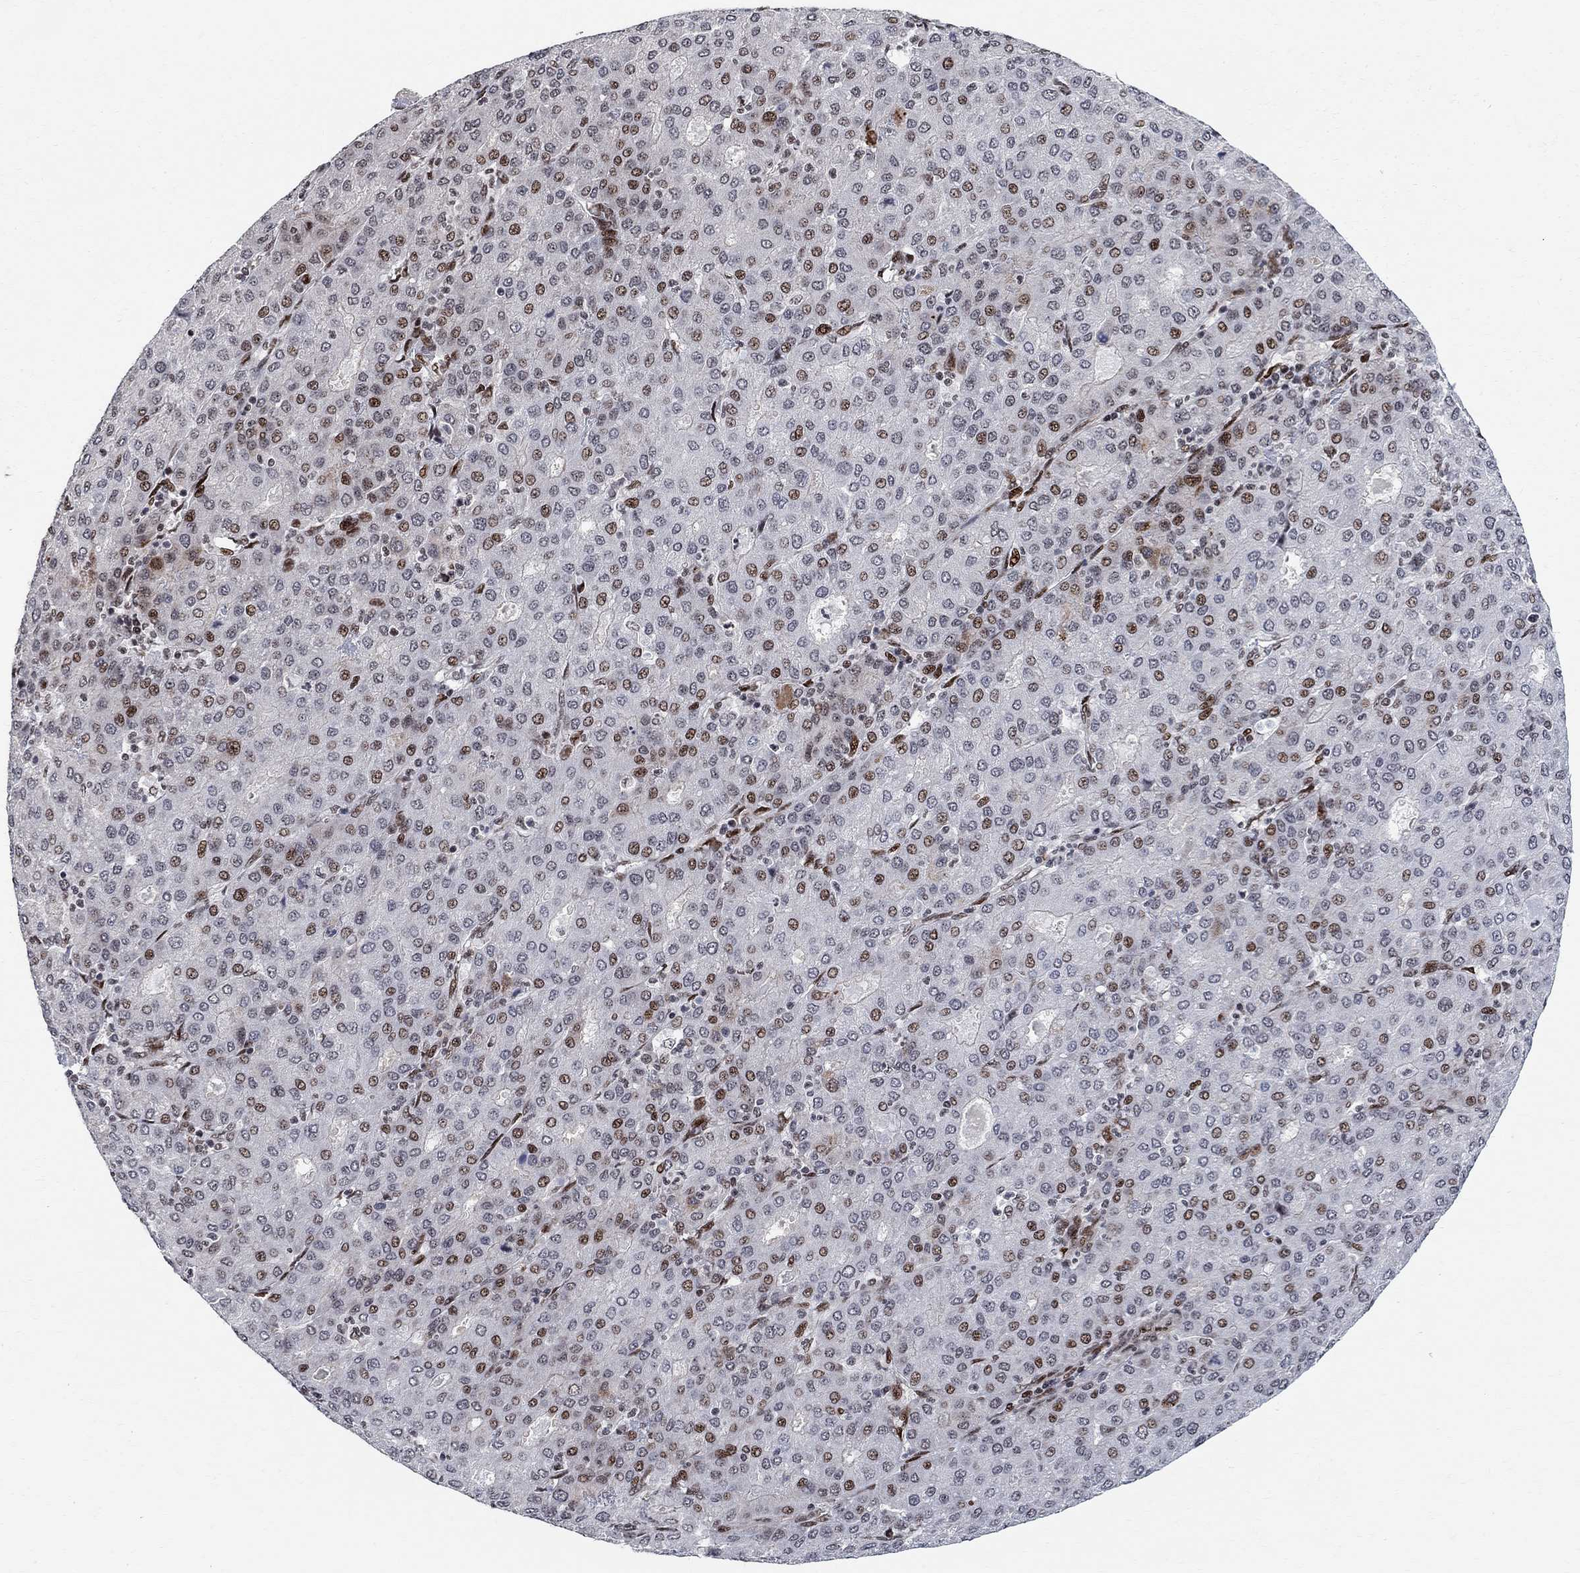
{"staining": {"intensity": "strong", "quantity": "<25%", "location": "nuclear"}, "tissue": "liver cancer", "cell_type": "Tumor cells", "image_type": "cancer", "snomed": [{"axis": "morphology", "description": "Carcinoma, Hepatocellular, NOS"}, {"axis": "topography", "description": "Liver"}], "caption": "Liver cancer was stained to show a protein in brown. There is medium levels of strong nuclear staining in approximately <25% of tumor cells.", "gene": "E4F1", "patient": {"sex": "male", "age": 65}}